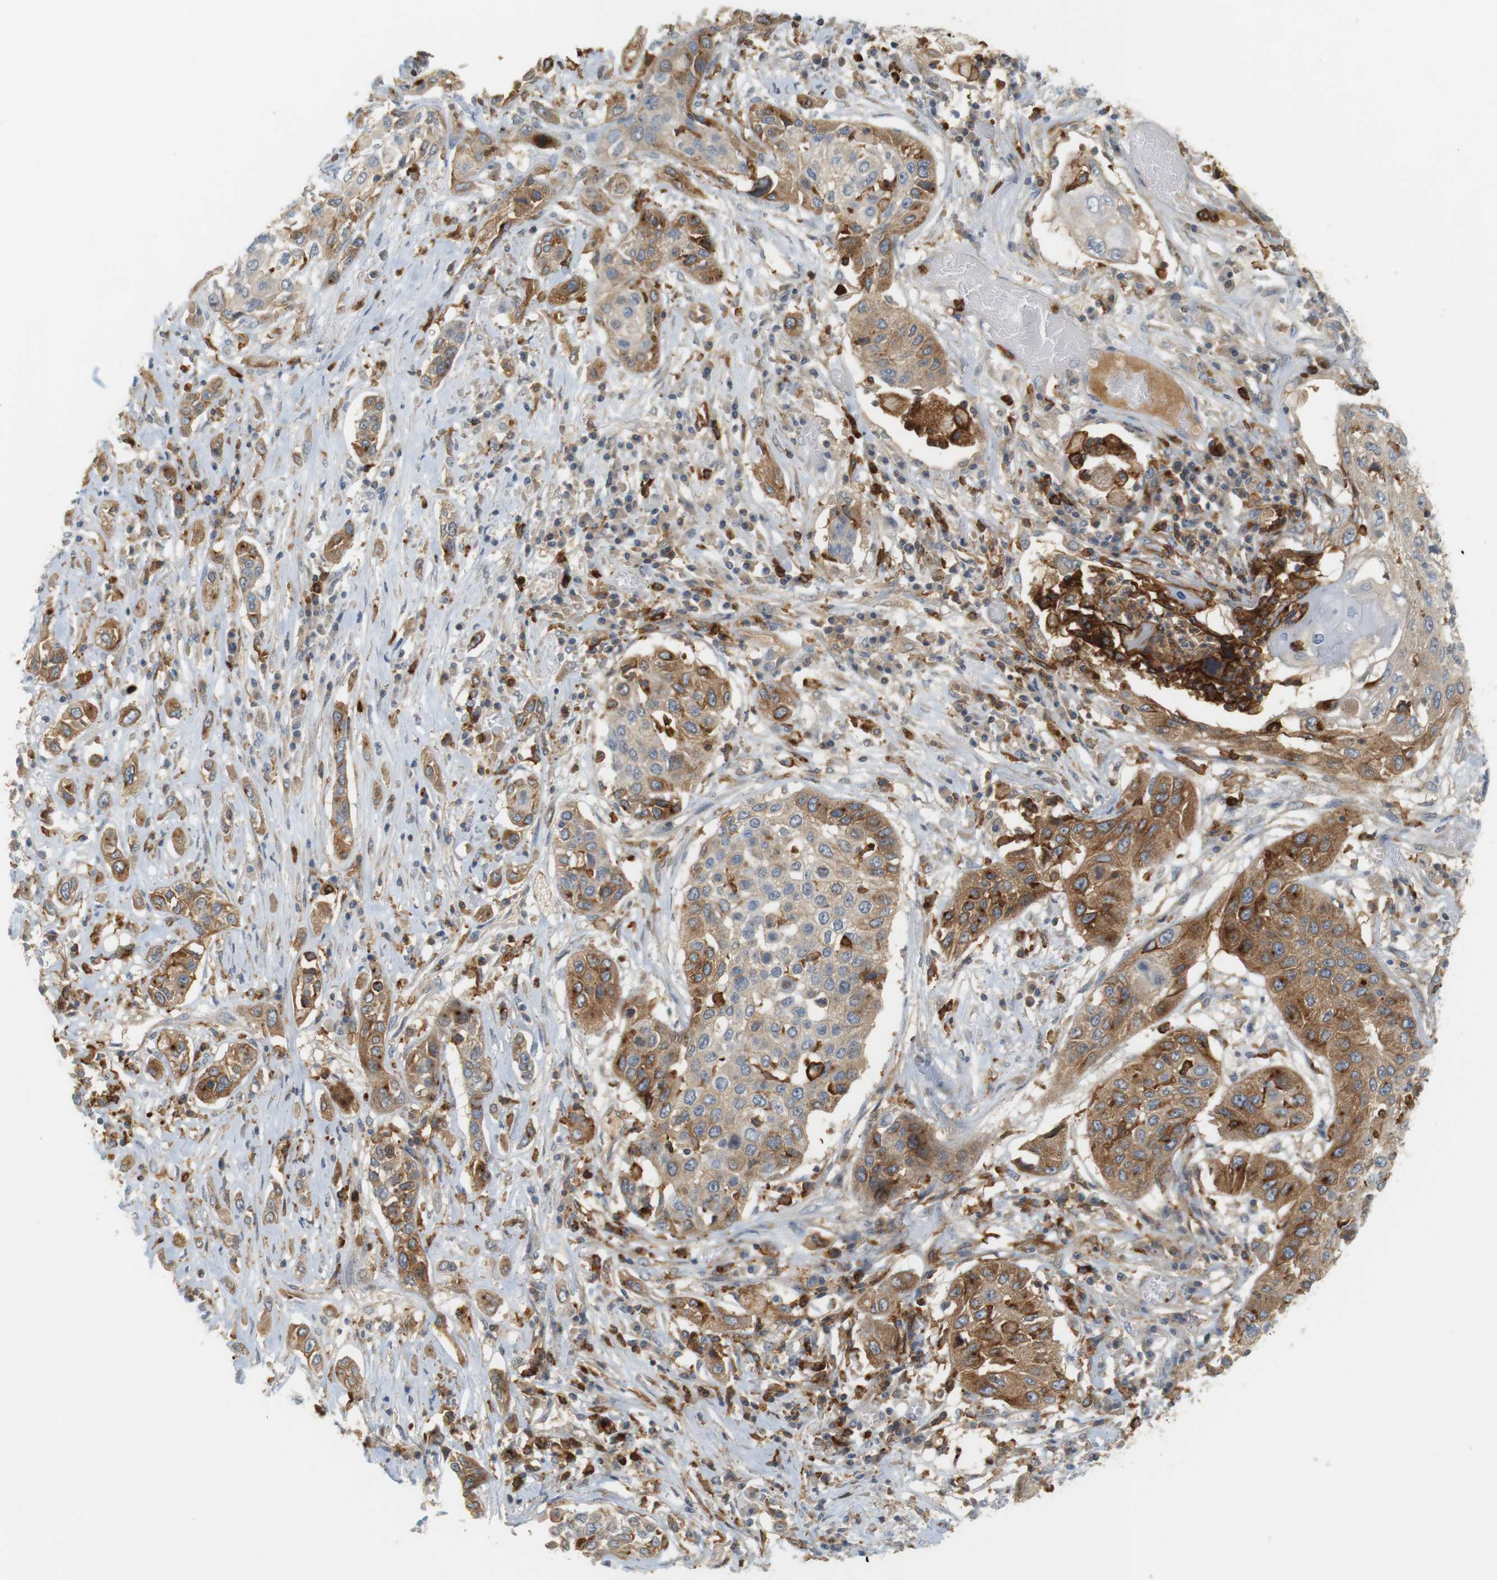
{"staining": {"intensity": "moderate", "quantity": ">75%", "location": "cytoplasmic/membranous"}, "tissue": "lung cancer", "cell_type": "Tumor cells", "image_type": "cancer", "snomed": [{"axis": "morphology", "description": "Squamous cell carcinoma, NOS"}, {"axis": "topography", "description": "Lung"}], "caption": "DAB (3,3'-diaminobenzidine) immunohistochemical staining of human squamous cell carcinoma (lung) reveals moderate cytoplasmic/membranous protein positivity in about >75% of tumor cells. Using DAB (brown) and hematoxylin (blue) stains, captured at high magnification using brightfield microscopy.", "gene": "SIRPA", "patient": {"sex": "male", "age": 71}}